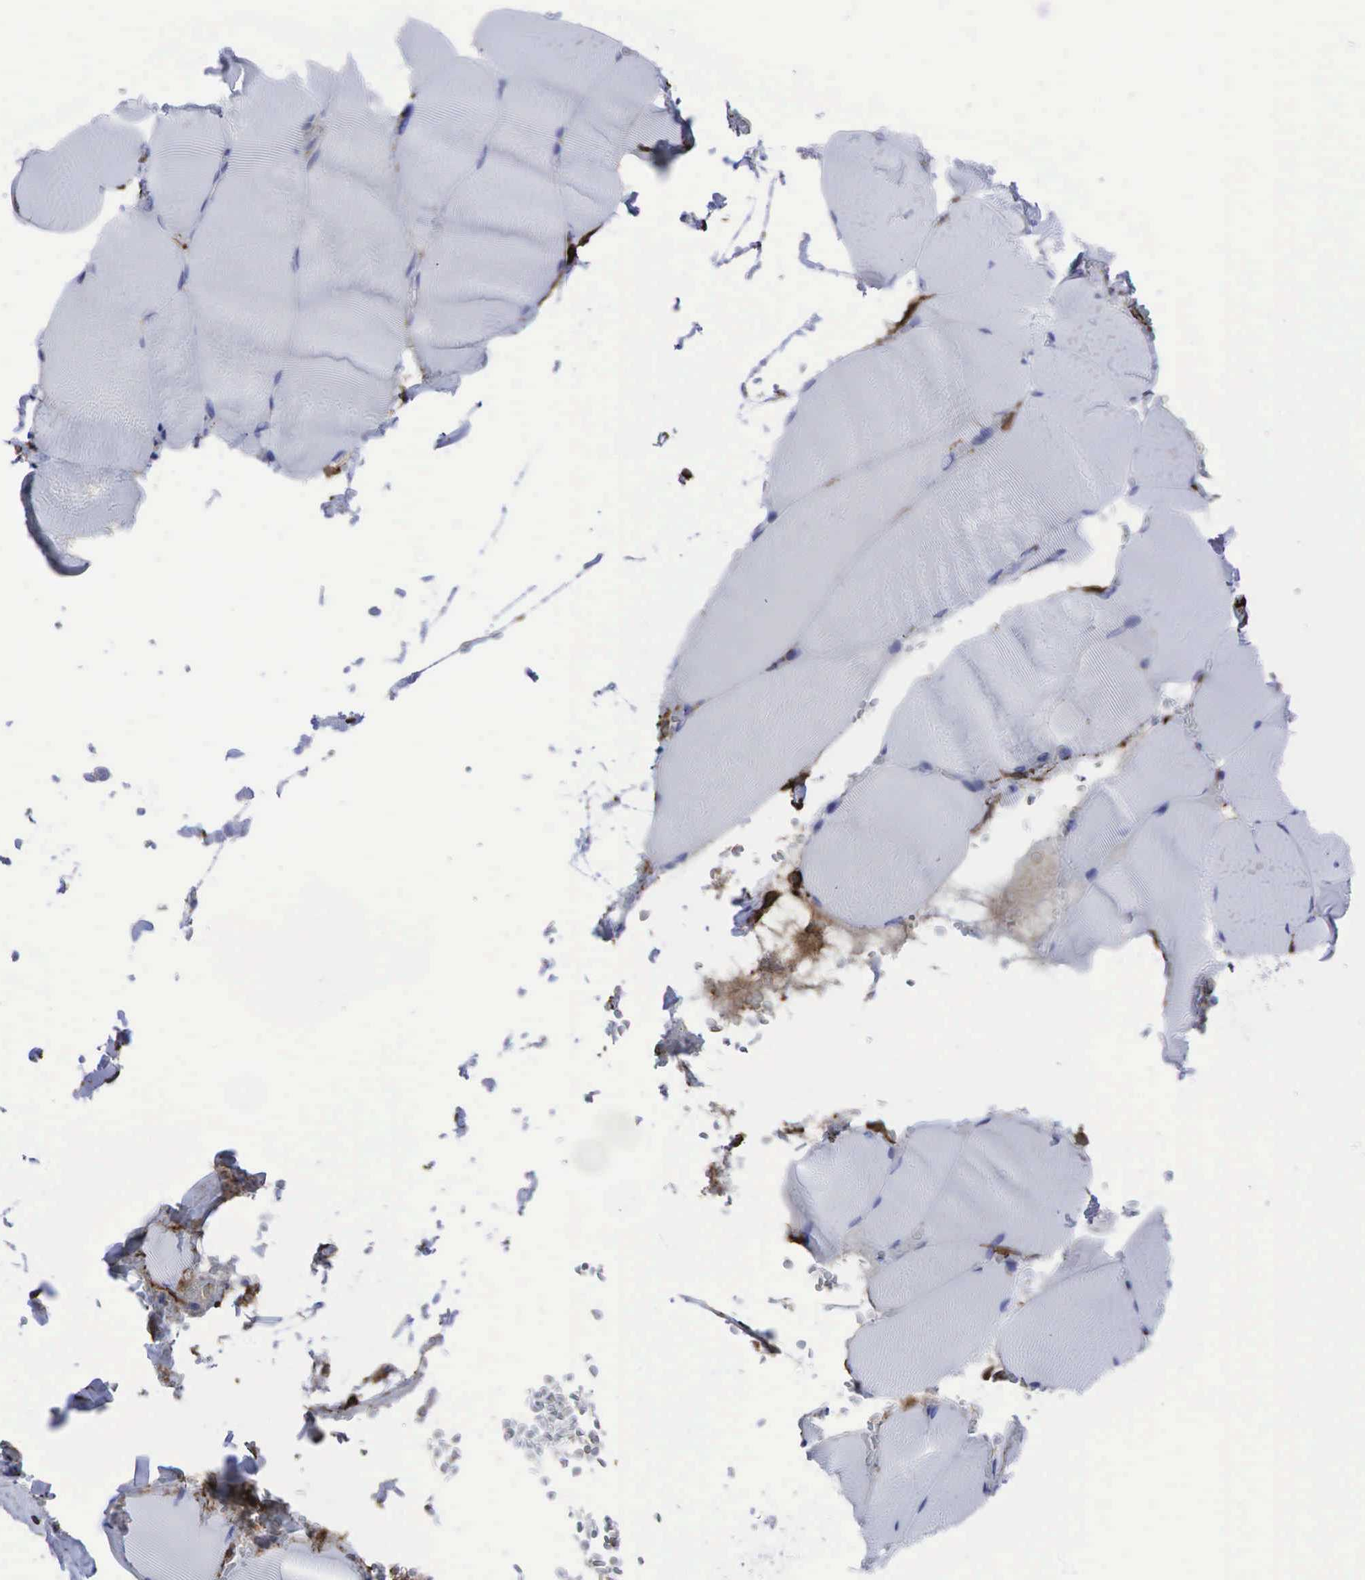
{"staining": {"intensity": "negative", "quantity": "none", "location": "none"}, "tissue": "skeletal muscle", "cell_type": "Myocytes", "image_type": "normal", "snomed": [{"axis": "morphology", "description": "Normal tissue, NOS"}, {"axis": "topography", "description": "Skeletal muscle"}], "caption": "High power microscopy photomicrograph of an immunohistochemistry photomicrograph of benign skeletal muscle, revealing no significant expression in myocytes.", "gene": "CD44", "patient": {"sex": "male", "age": 71}}